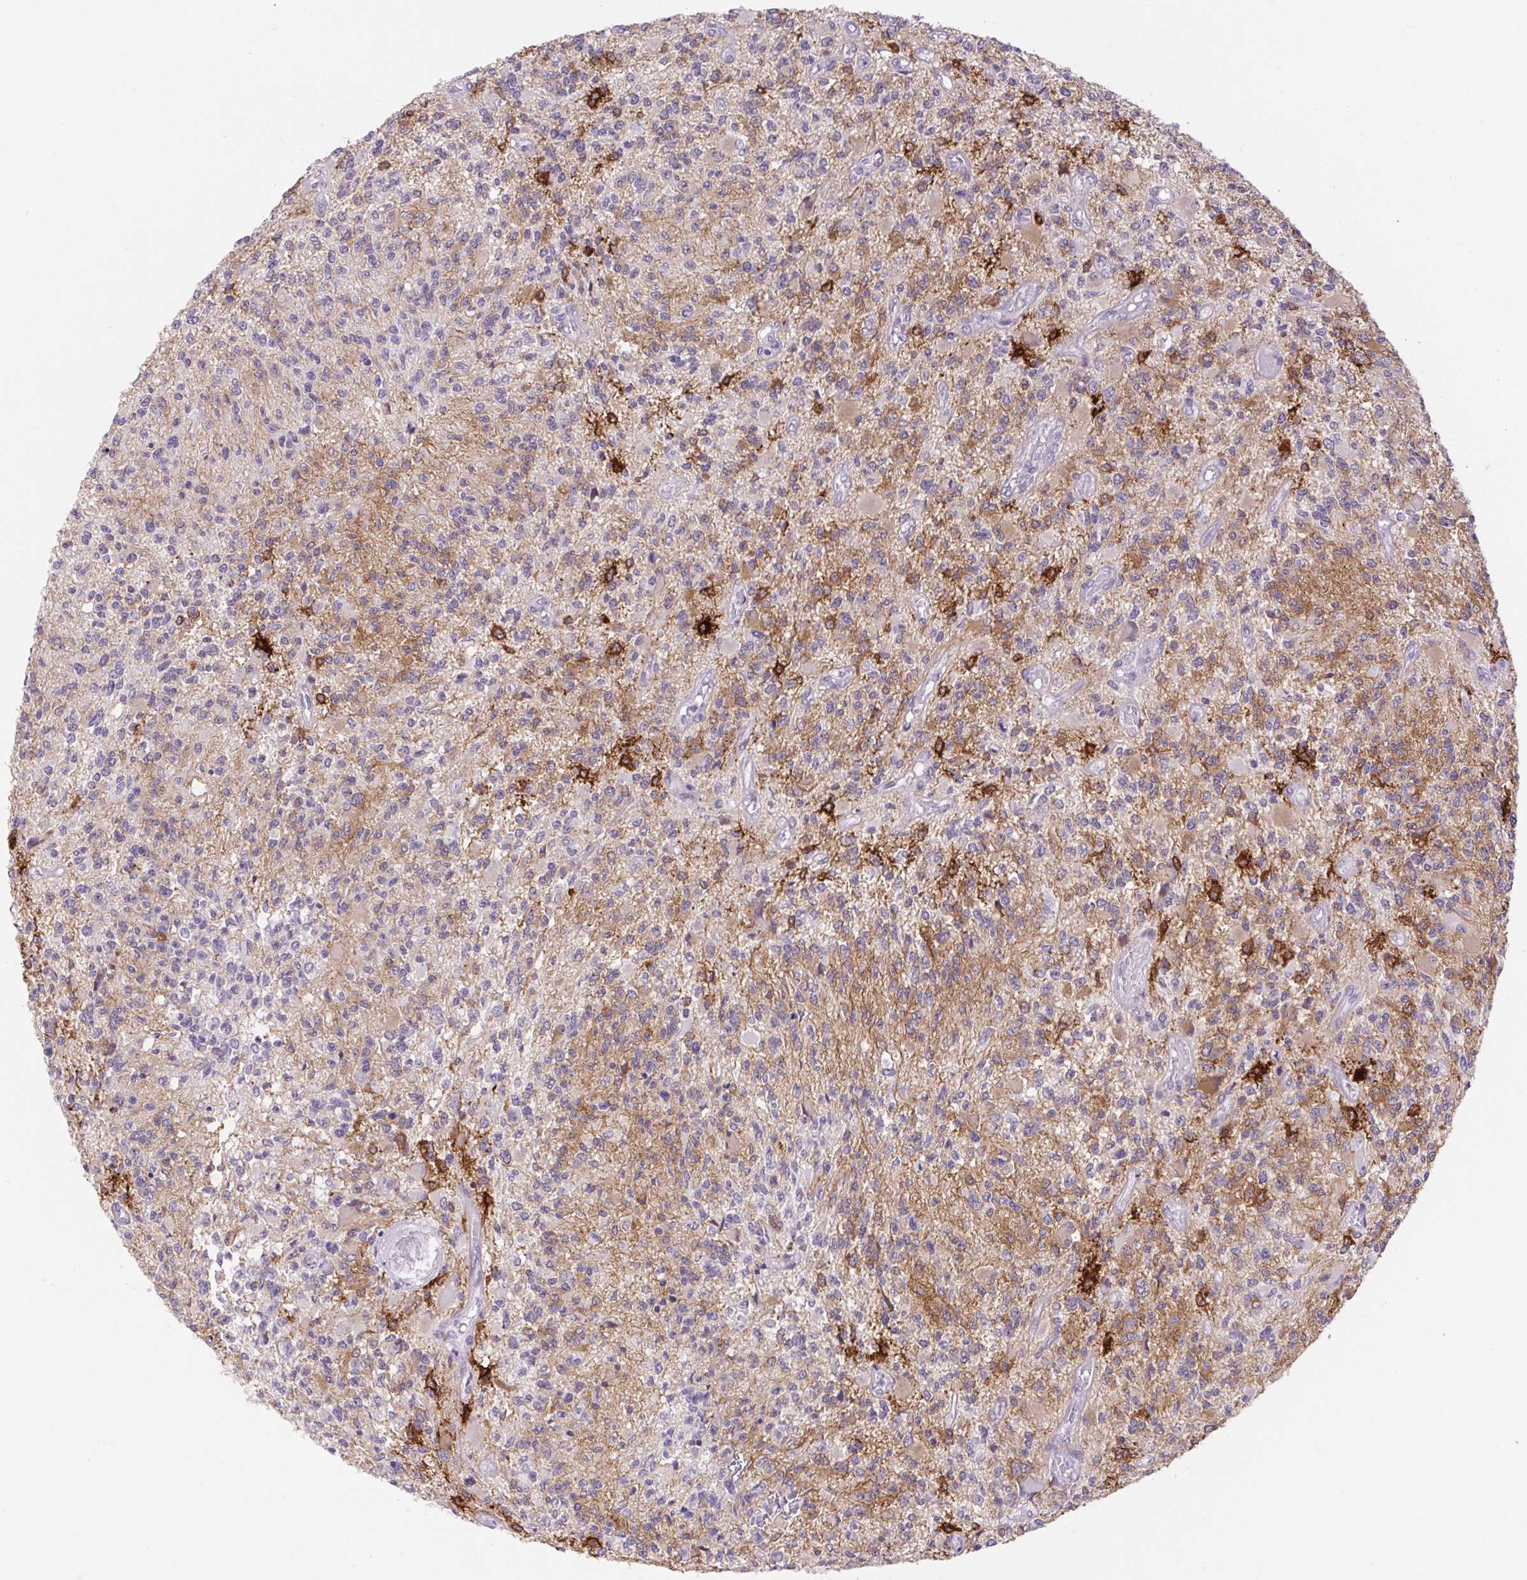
{"staining": {"intensity": "strong", "quantity": "<25%", "location": "cytoplasmic/membranous"}, "tissue": "glioma", "cell_type": "Tumor cells", "image_type": "cancer", "snomed": [{"axis": "morphology", "description": "Glioma, malignant, High grade"}, {"axis": "topography", "description": "Brain"}], "caption": "Malignant glioma (high-grade) stained for a protein (brown) shows strong cytoplasmic/membranous positive staining in about <25% of tumor cells.", "gene": "BCAS1", "patient": {"sex": "female", "age": 63}}